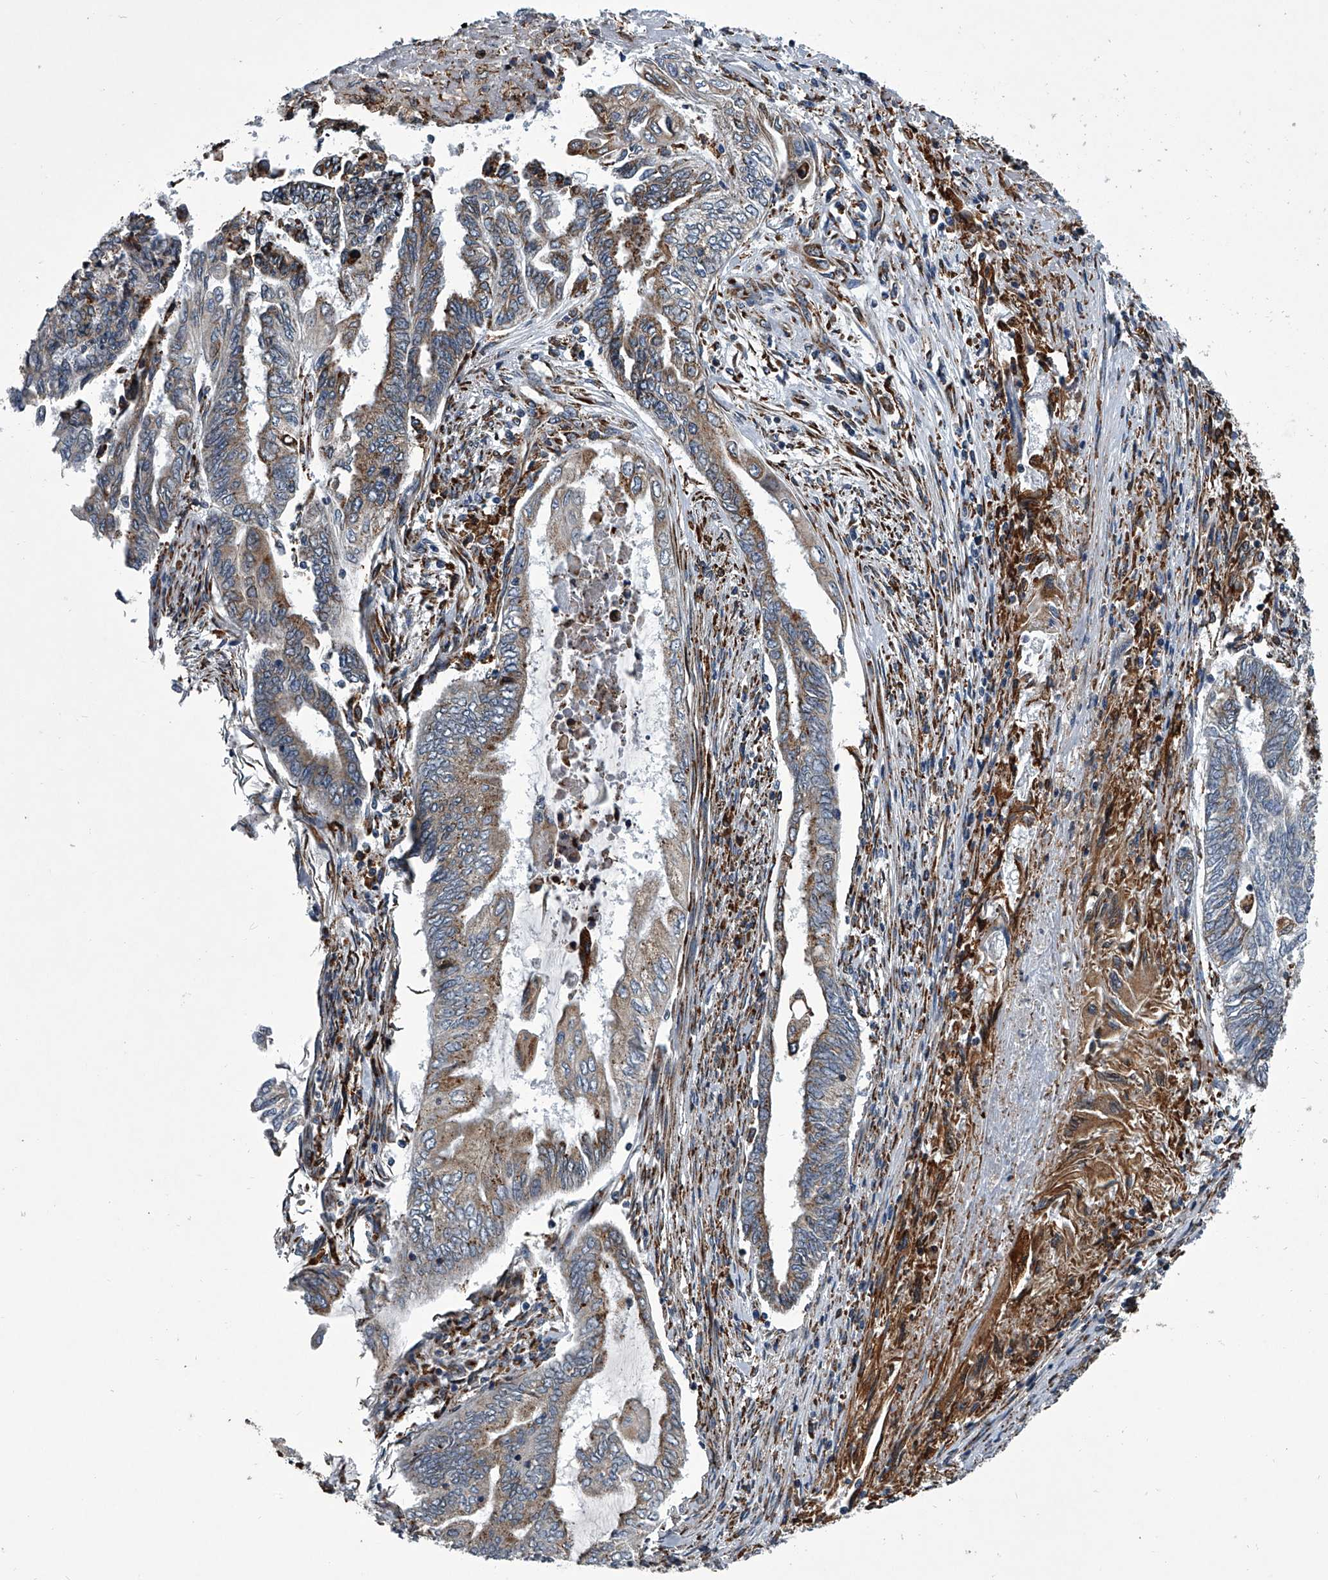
{"staining": {"intensity": "weak", "quantity": "25%-75%", "location": "cytoplasmic/membranous"}, "tissue": "endometrial cancer", "cell_type": "Tumor cells", "image_type": "cancer", "snomed": [{"axis": "morphology", "description": "Adenocarcinoma, NOS"}, {"axis": "topography", "description": "Uterus"}, {"axis": "topography", "description": "Endometrium"}], "caption": "IHC of human endometrial cancer reveals low levels of weak cytoplasmic/membranous staining in about 25%-75% of tumor cells.", "gene": "TMEM63C", "patient": {"sex": "female", "age": 70}}